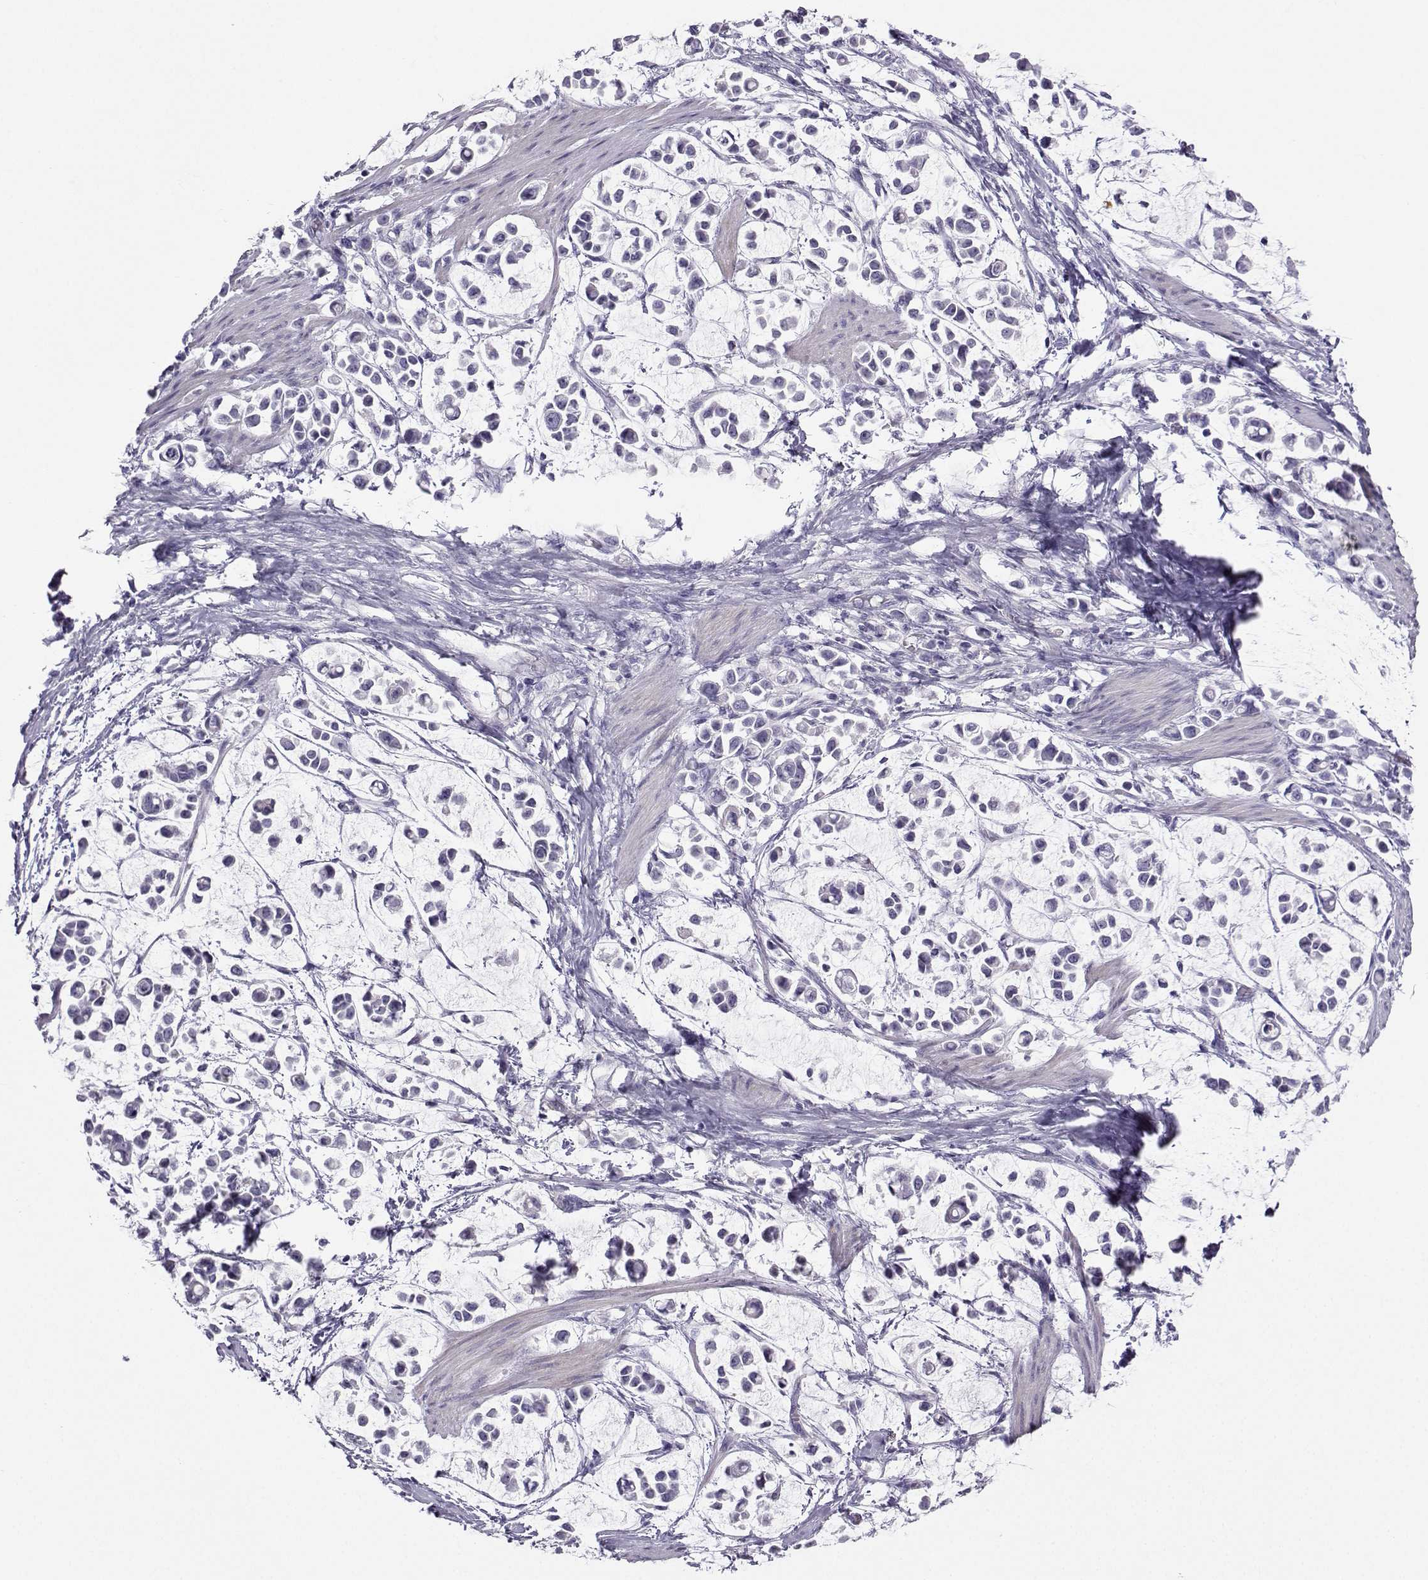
{"staining": {"intensity": "negative", "quantity": "none", "location": "none"}, "tissue": "stomach cancer", "cell_type": "Tumor cells", "image_type": "cancer", "snomed": [{"axis": "morphology", "description": "Adenocarcinoma, NOS"}, {"axis": "topography", "description": "Stomach"}], "caption": "A photomicrograph of stomach adenocarcinoma stained for a protein reveals no brown staining in tumor cells.", "gene": "FBXO24", "patient": {"sex": "male", "age": 82}}